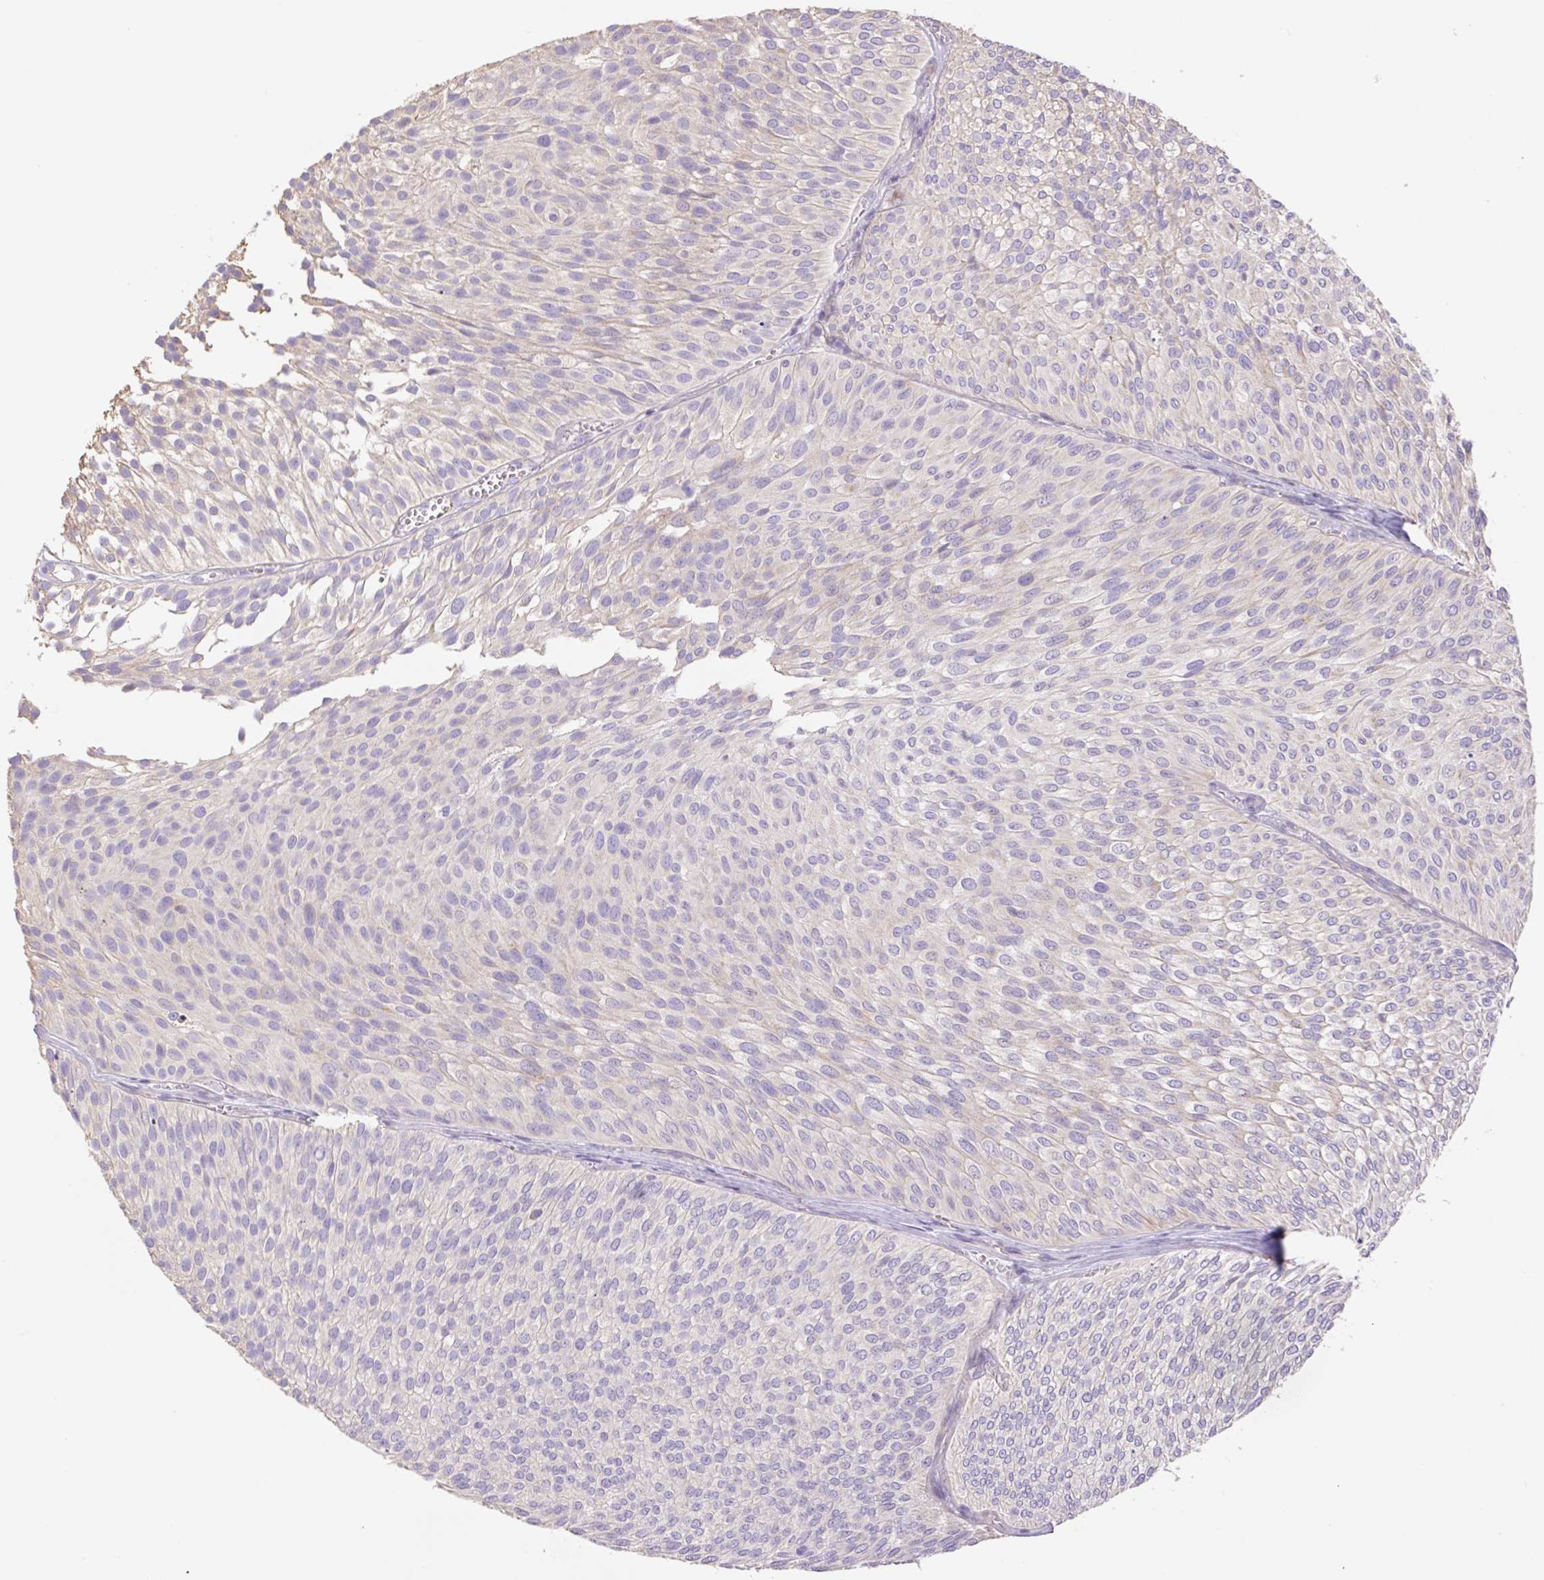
{"staining": {"intensity": "negative", "quantity": "none", "location": "none"}, "tissue": "urothelial cancer", "cell_type": "Tumor cells", "image_type": "cancer", "snomed": [{"axis": "morphology", "description": "Urothelial carcinoma, Low grade"}, {"axis": "topography", "description": "Urinary bladder"}], "caption": "Micrograph shows no significant protein staining in tumor cells of urothelial cancer. (DAB (3,3'-diaminobenzidine) IHC with hematoxylin counter stain).", "gene": "COPZ2", "patient": {"sex": "male", "age": 91}}